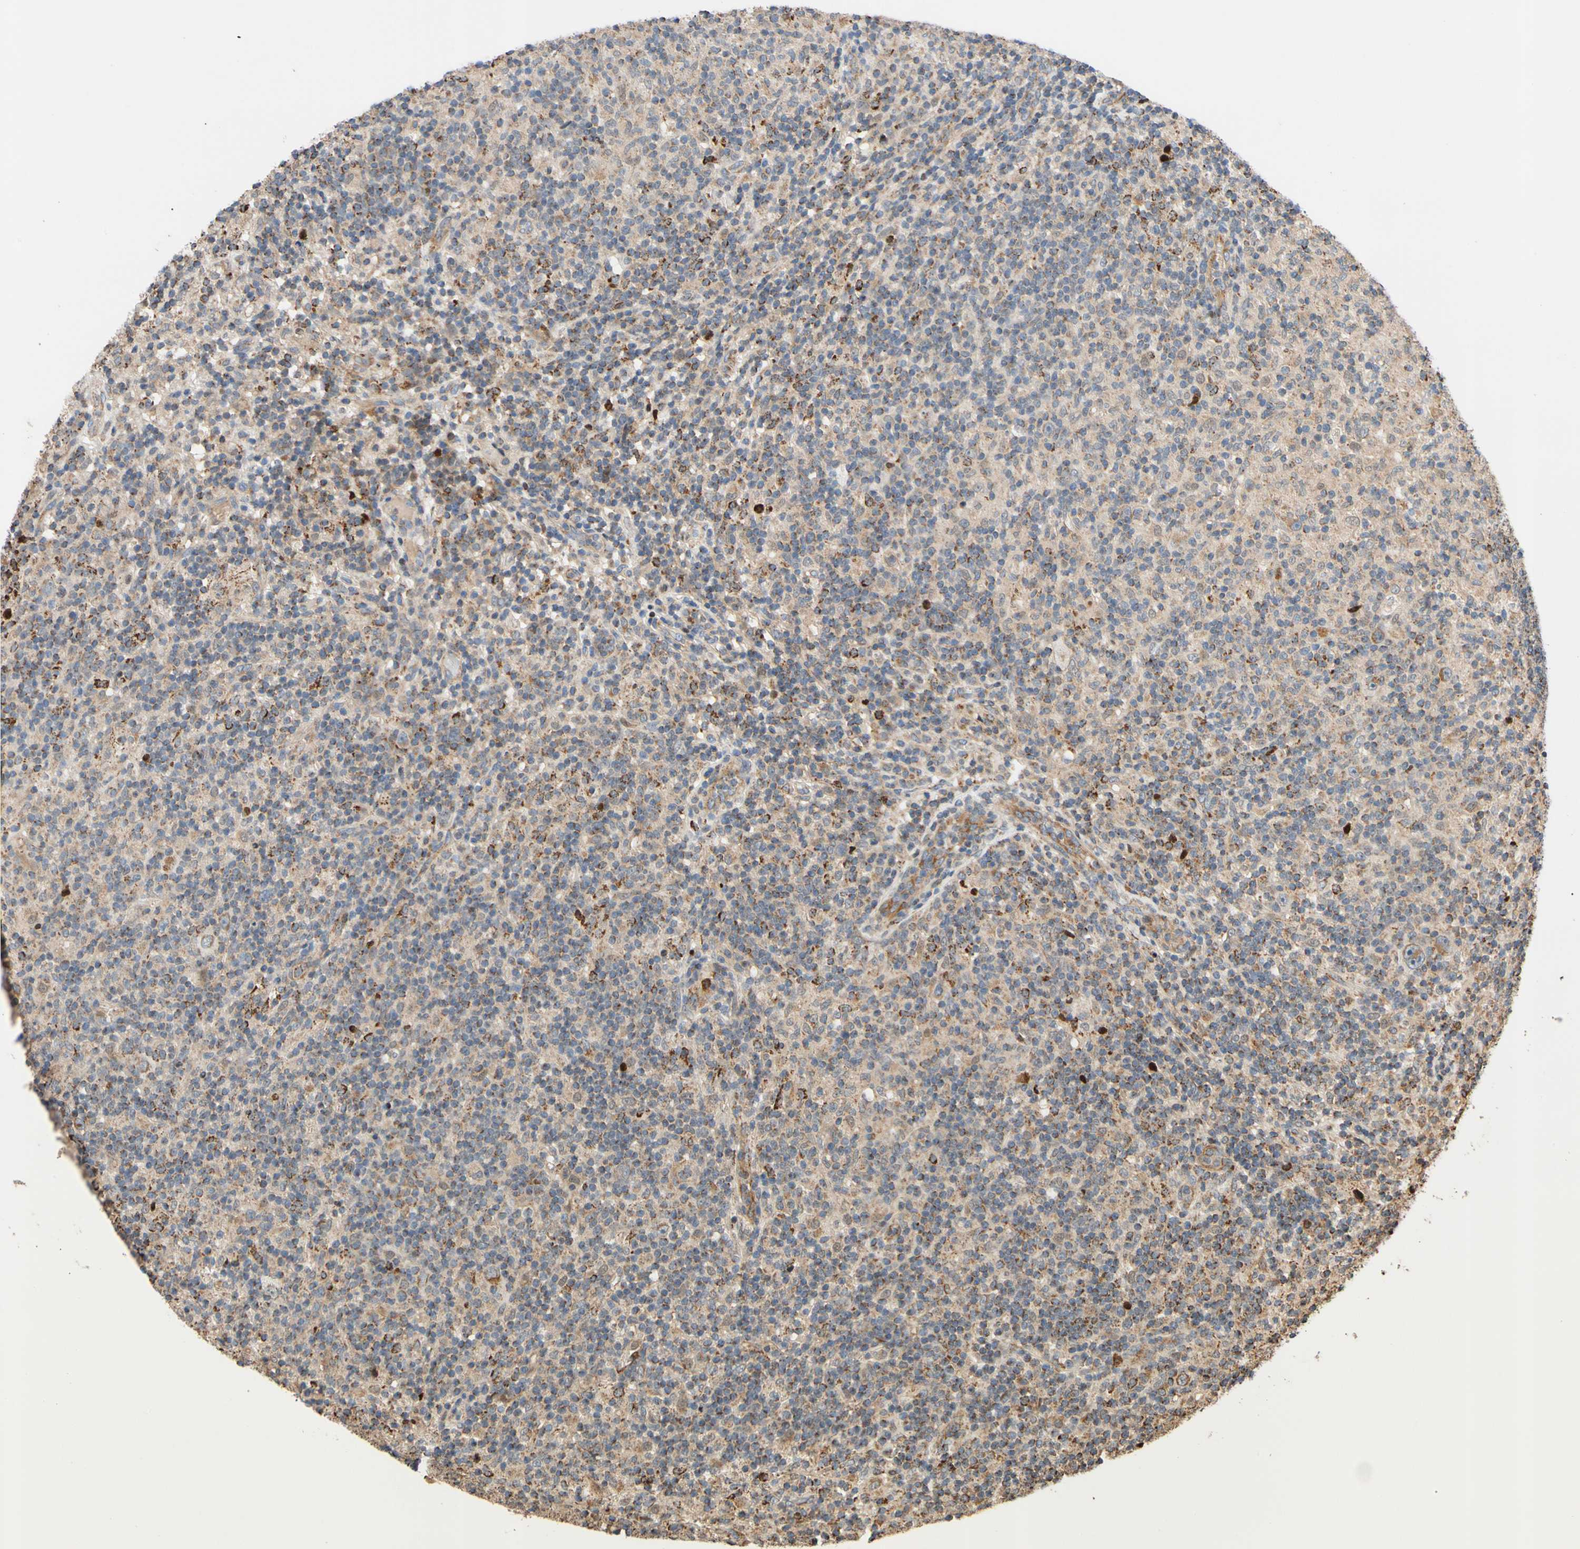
{"staining": {"intensity": "moderate", "quantity": ">75%", "location": "cytoplasmic/membranous"}, "tissue": "lymphoma", "cell_type": "Tumor cells", "image_type": "cancer", "snomed": [{"axis": "morphology", "description": "Hodgkin's disease, NOS"}, {"axis": "topography", "description": "Lymph node"}], "caption": "Approximately >75% of tumor cells in human lymphoma exhibit moderate cytoplasmic/membranous protein staining as visualized by brown immunohistochemical staining.", "gene": "IP6K2", "patient": {"sex": "male", "age": 70}}